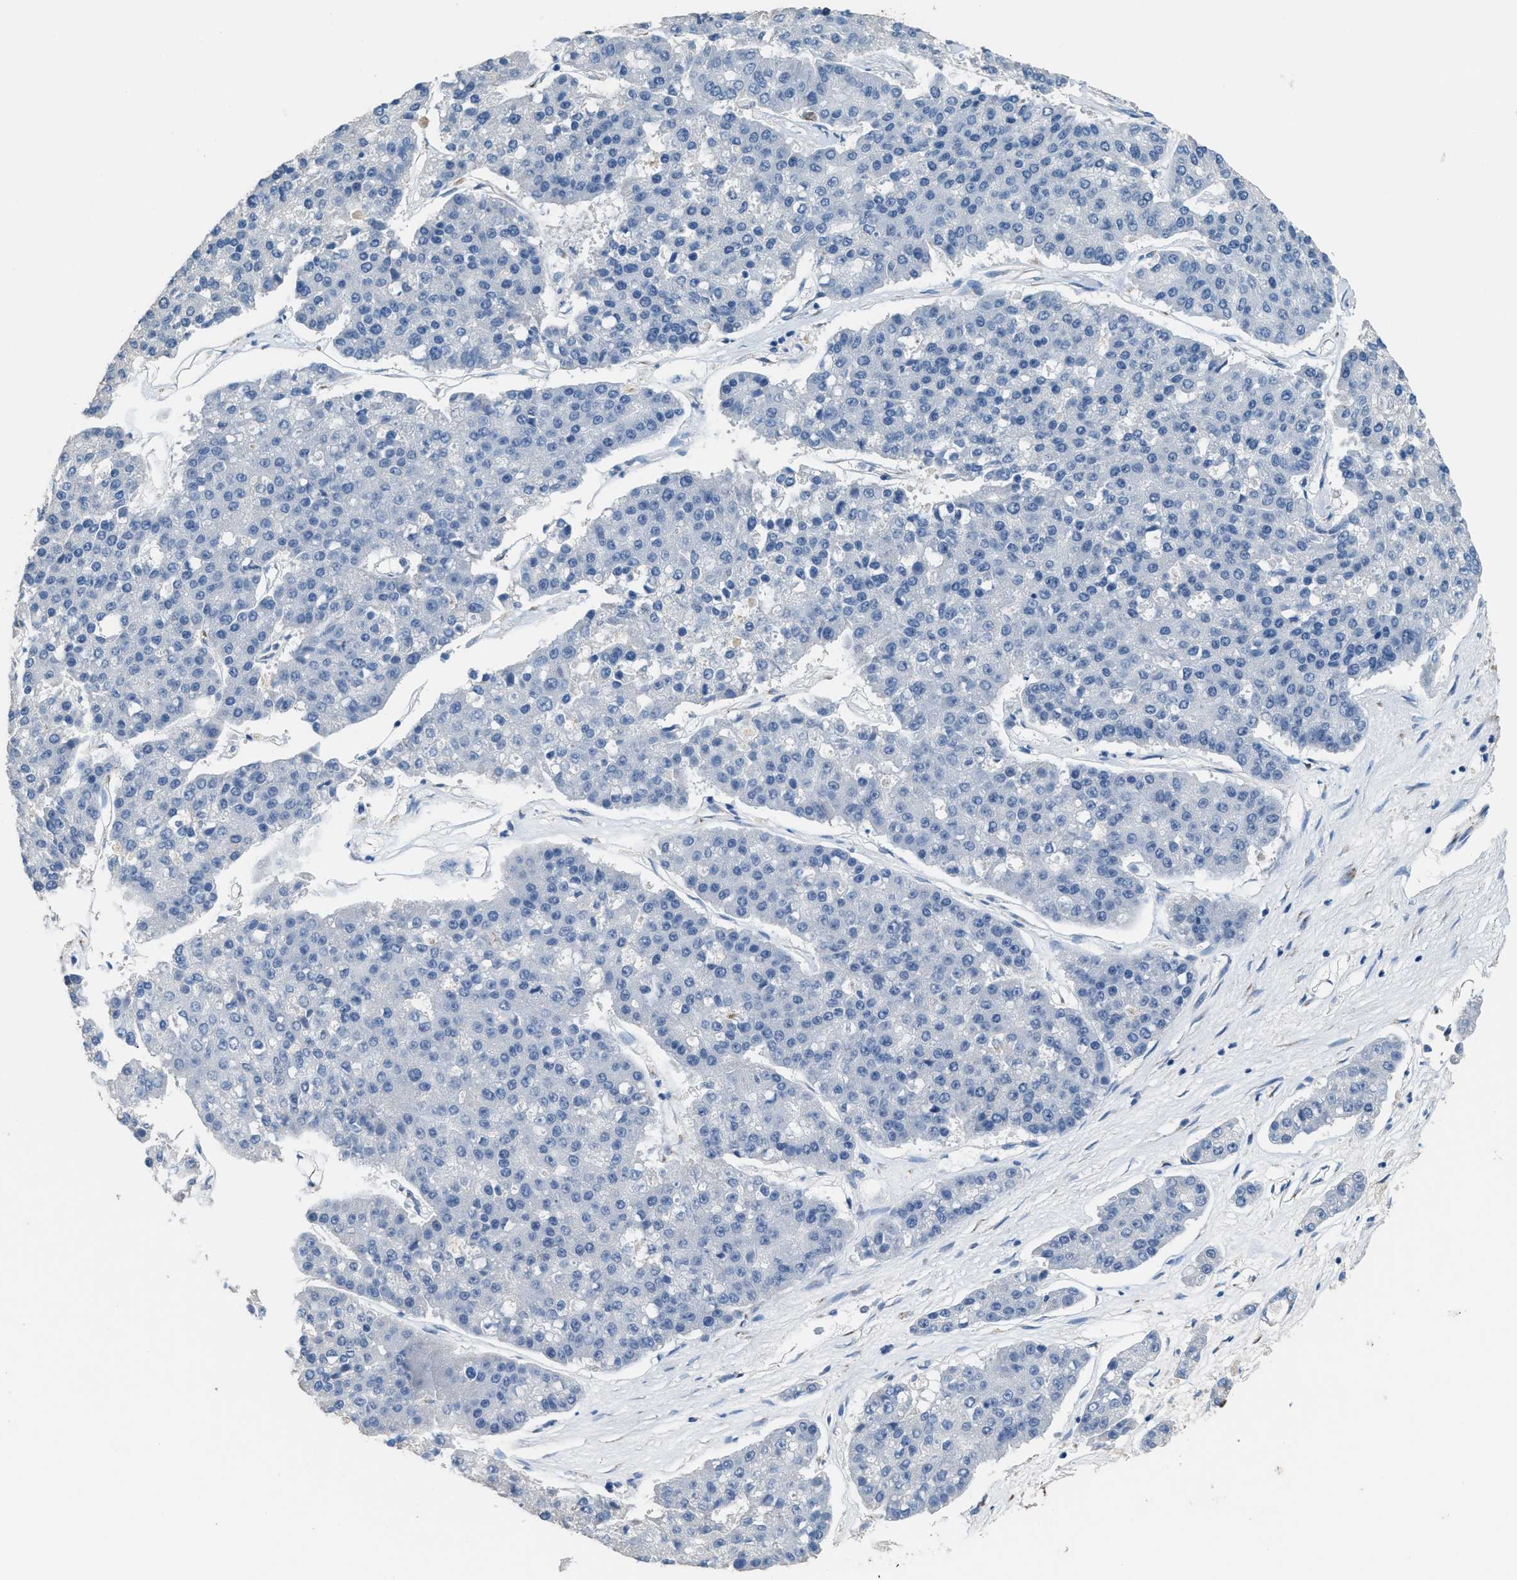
{"staining": {"intensity": "negative", "quantity": "none", "location": "none"}, "tissue": "pancreatic cancer", "cell_type": "Tumor cells", "image_type": "cancer", "snomed": [{"axis": "morphology", "description": "Adenocarcinoma, NOS"}, {"axis": "topography", "description": "Pancreas"}], "caption": "The photomicrograph shows no significant expression in tumor cells of adenocarcinoma (pancreatic). (DAB (3,3'-diaminobenzidine) immunohistochemistry (IHC) visualized using brightfield microscopy, high magnification).", "gene": "GOLM1", "patient": {"sex": "male", "age": 50}}